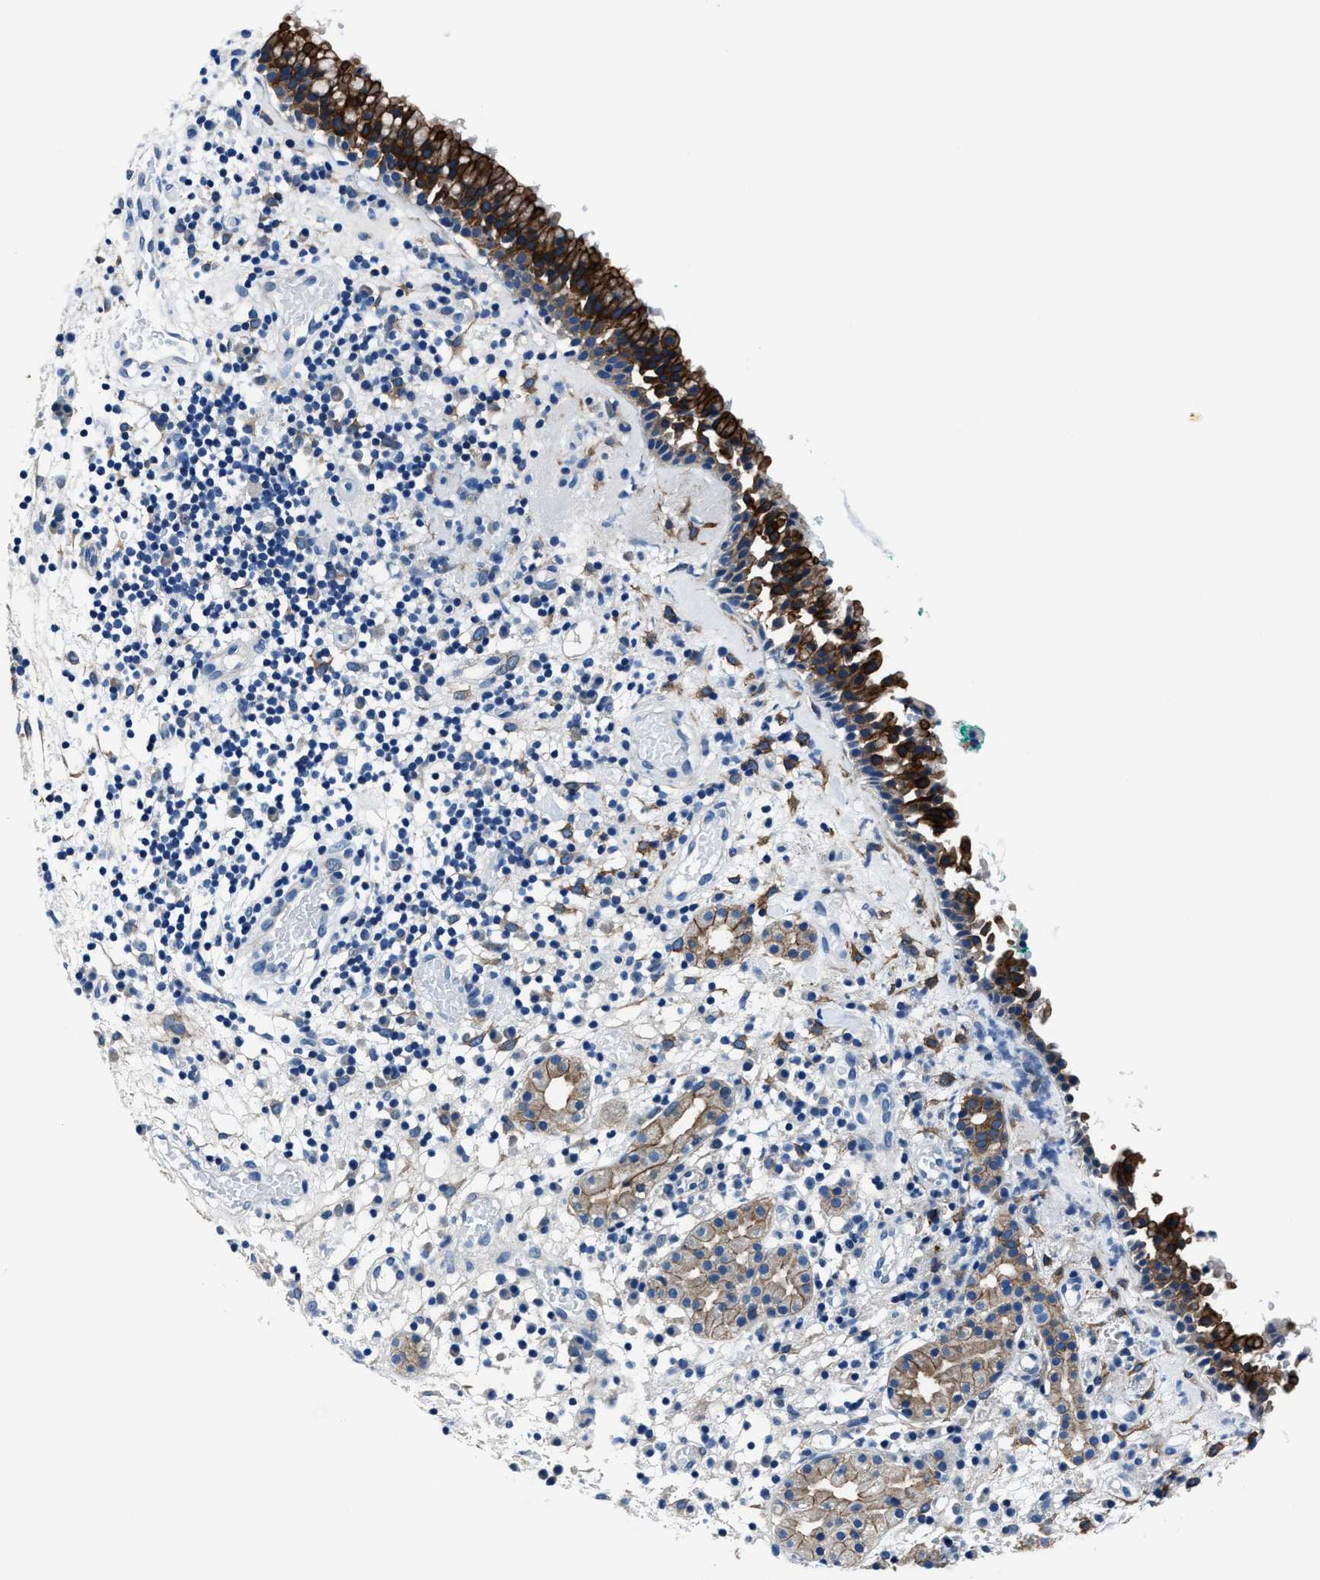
{"staining": {"intensity": "strong", "quantity": ">75%", "location": "cytoplasmic/membranous"}, "tissue": "nasopharynx", "cell_type": "Respiratory epithelial cells", "image_type": "normal", "snomed": [{"axis": "morphology", "description": "Normal tissue, NOS"}, {"axis": "morphology", "description": "Basal cell carcinoma"}, {"axis": "topography", "description": "Cartilage tissue"}, {"axis": "topography", "description": "Nasopharynx"}, {"axis": "topography", "description": "Oral tissue"}], "caption": "Immunohistochemistry photomicrograph of unremarkable nasopharynx: human nasopharynx stained using immunohistochemistry exhibits high levels of strong protein expression localized specifically in the cytoplasmic/membranous of respiratory epithelial cells, appearing as a cytoplasmic/membranous brown color.", "gene": "LMO7", "patient": {"sex": "female", "age": 77}}